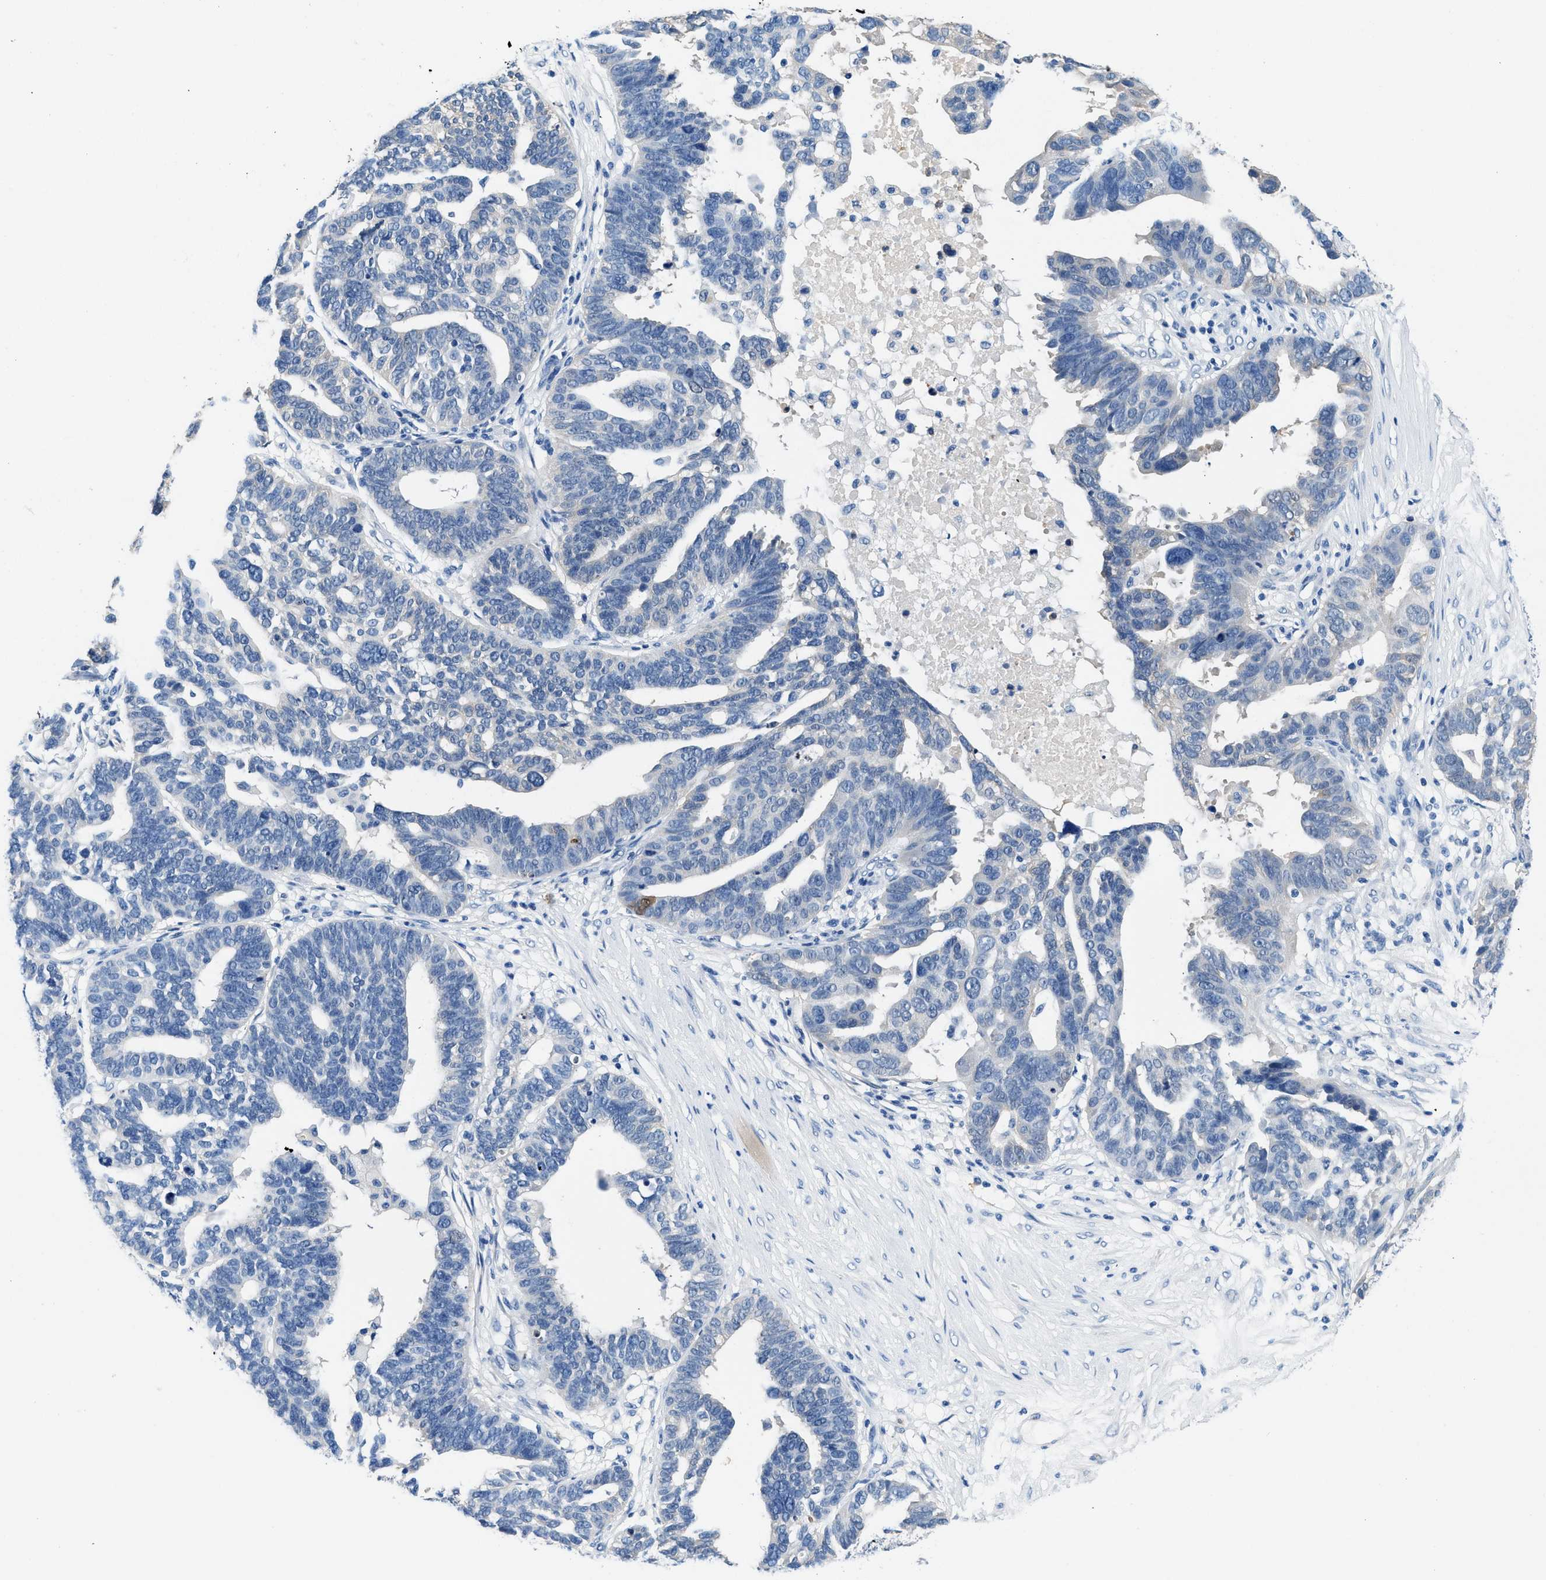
{"staining": {"intensity": "negative", "quantity": "none", "location": "none"}, "tissue": "ovarian cancer", "cell_type": "Tumor cells", "image_type": "cancer", "snomed": [{"axis": "morphology", "description": "Cystadenocarcinoma, serous, NOS"}, {"axis": "topography", "description": "Ovary"}], "caption": "DAB immunohistochemical staining of ovarian serous cystadenocarcinoma demonstrates no significant staining in tumor cells.", "gene": "FADS6", "patient": {"sex": "female", "age": 59}}